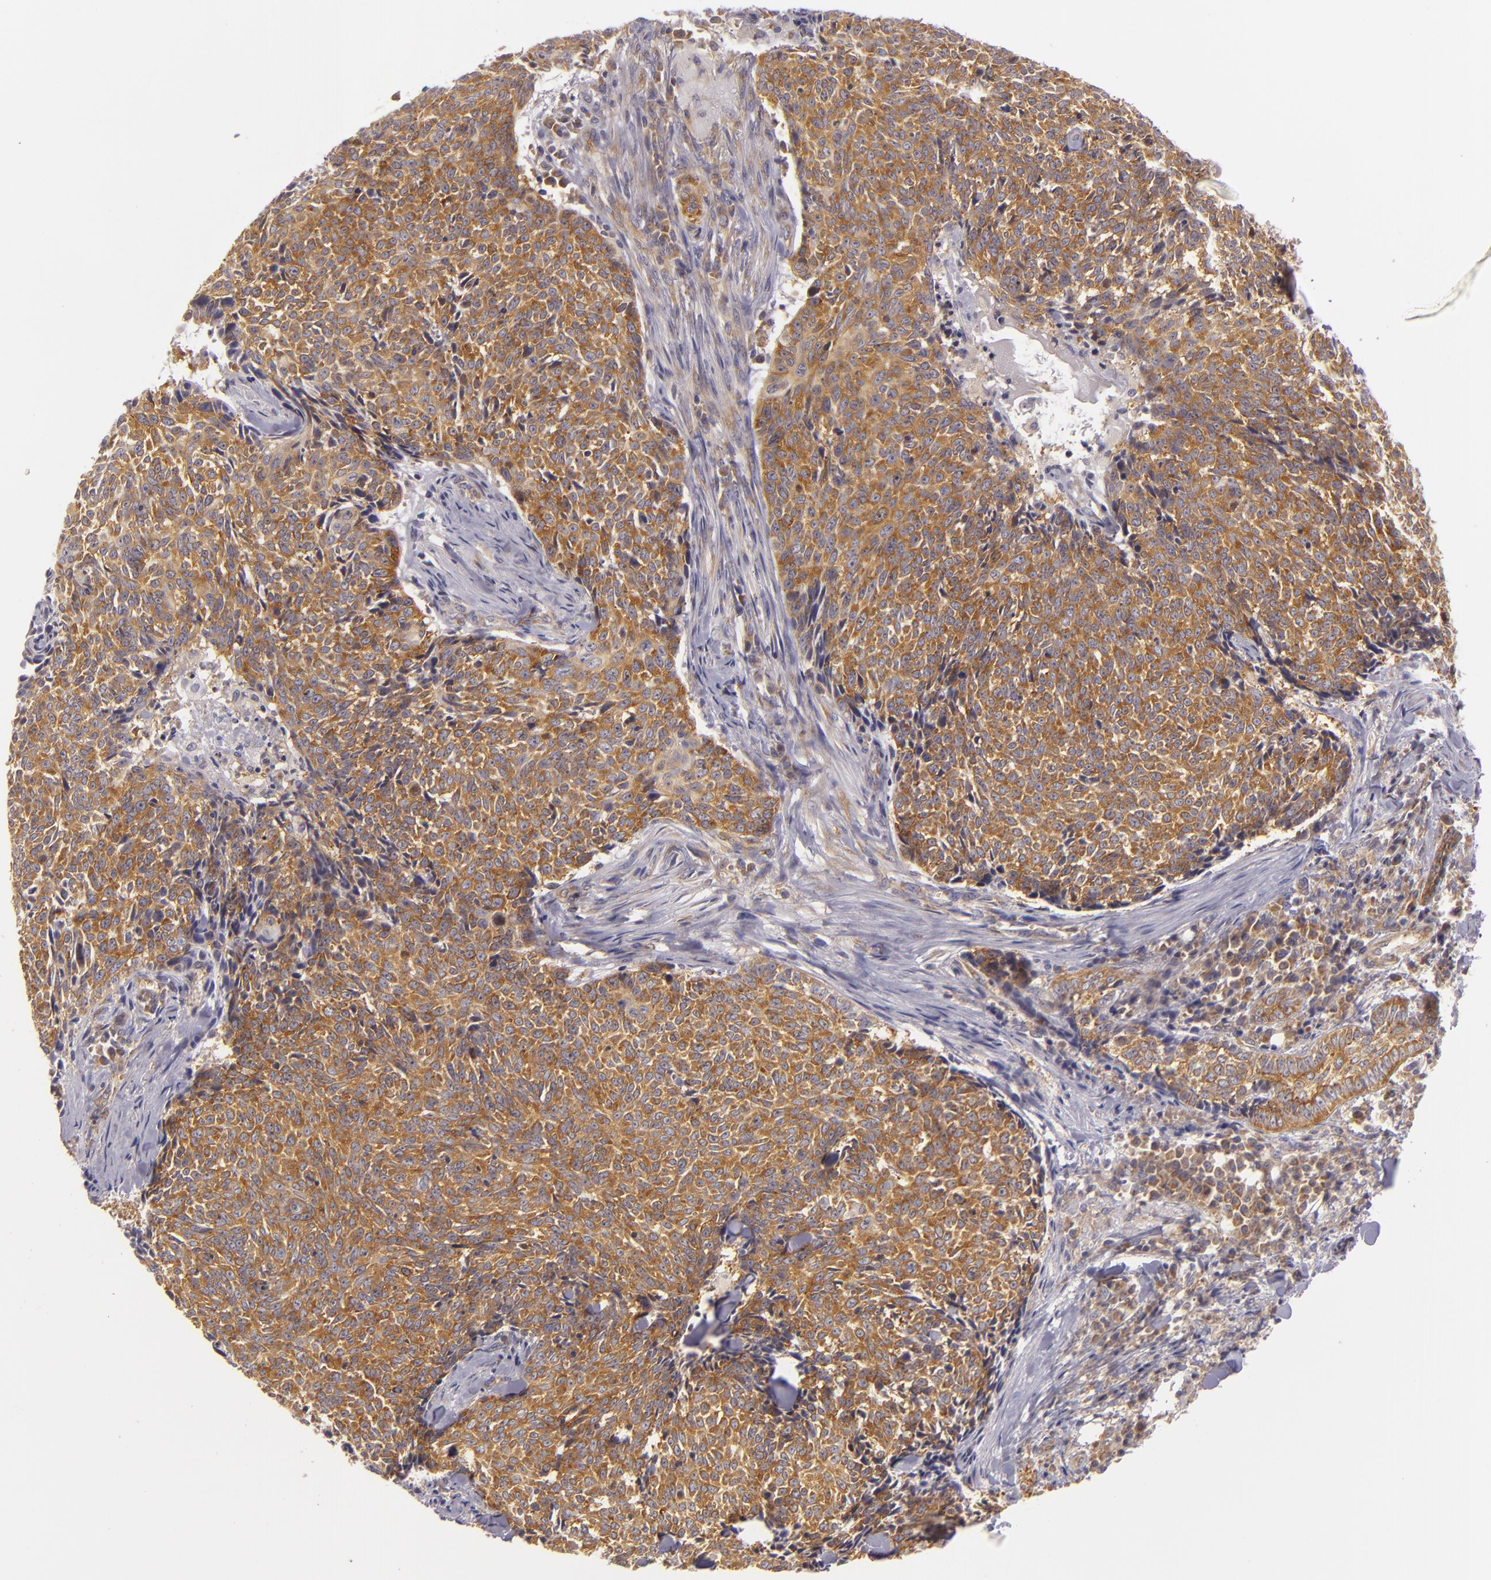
{"staining": {"intensity": "moderate", "quantity": ">75%", "location": "cytoplasmic/membranous"}, "tissue": "skin cancer", "cell_type": "Tumor cells", "image_type": "cancer", "snomed": [{"axis": "morphology", "description": "Basal cell carcinoma"}, {"axis": "topography", "description": "Skin"}], "caption": "IHC staining of basal cell carcinoma (skin), which displays medium levels of moderate cytoplasmic/membranous expression in approximately >75% of tumor cells indicating moderate cytoplasmic/membranous protein positivity. The staining was performed using DAB (3,3'-diaminobenzidine) (brown) for protein detection and nuclei were counterstained in hematoxylin (blue).", "gene": "UPF3B", "patient": {"sex": "female", "age": 89}}